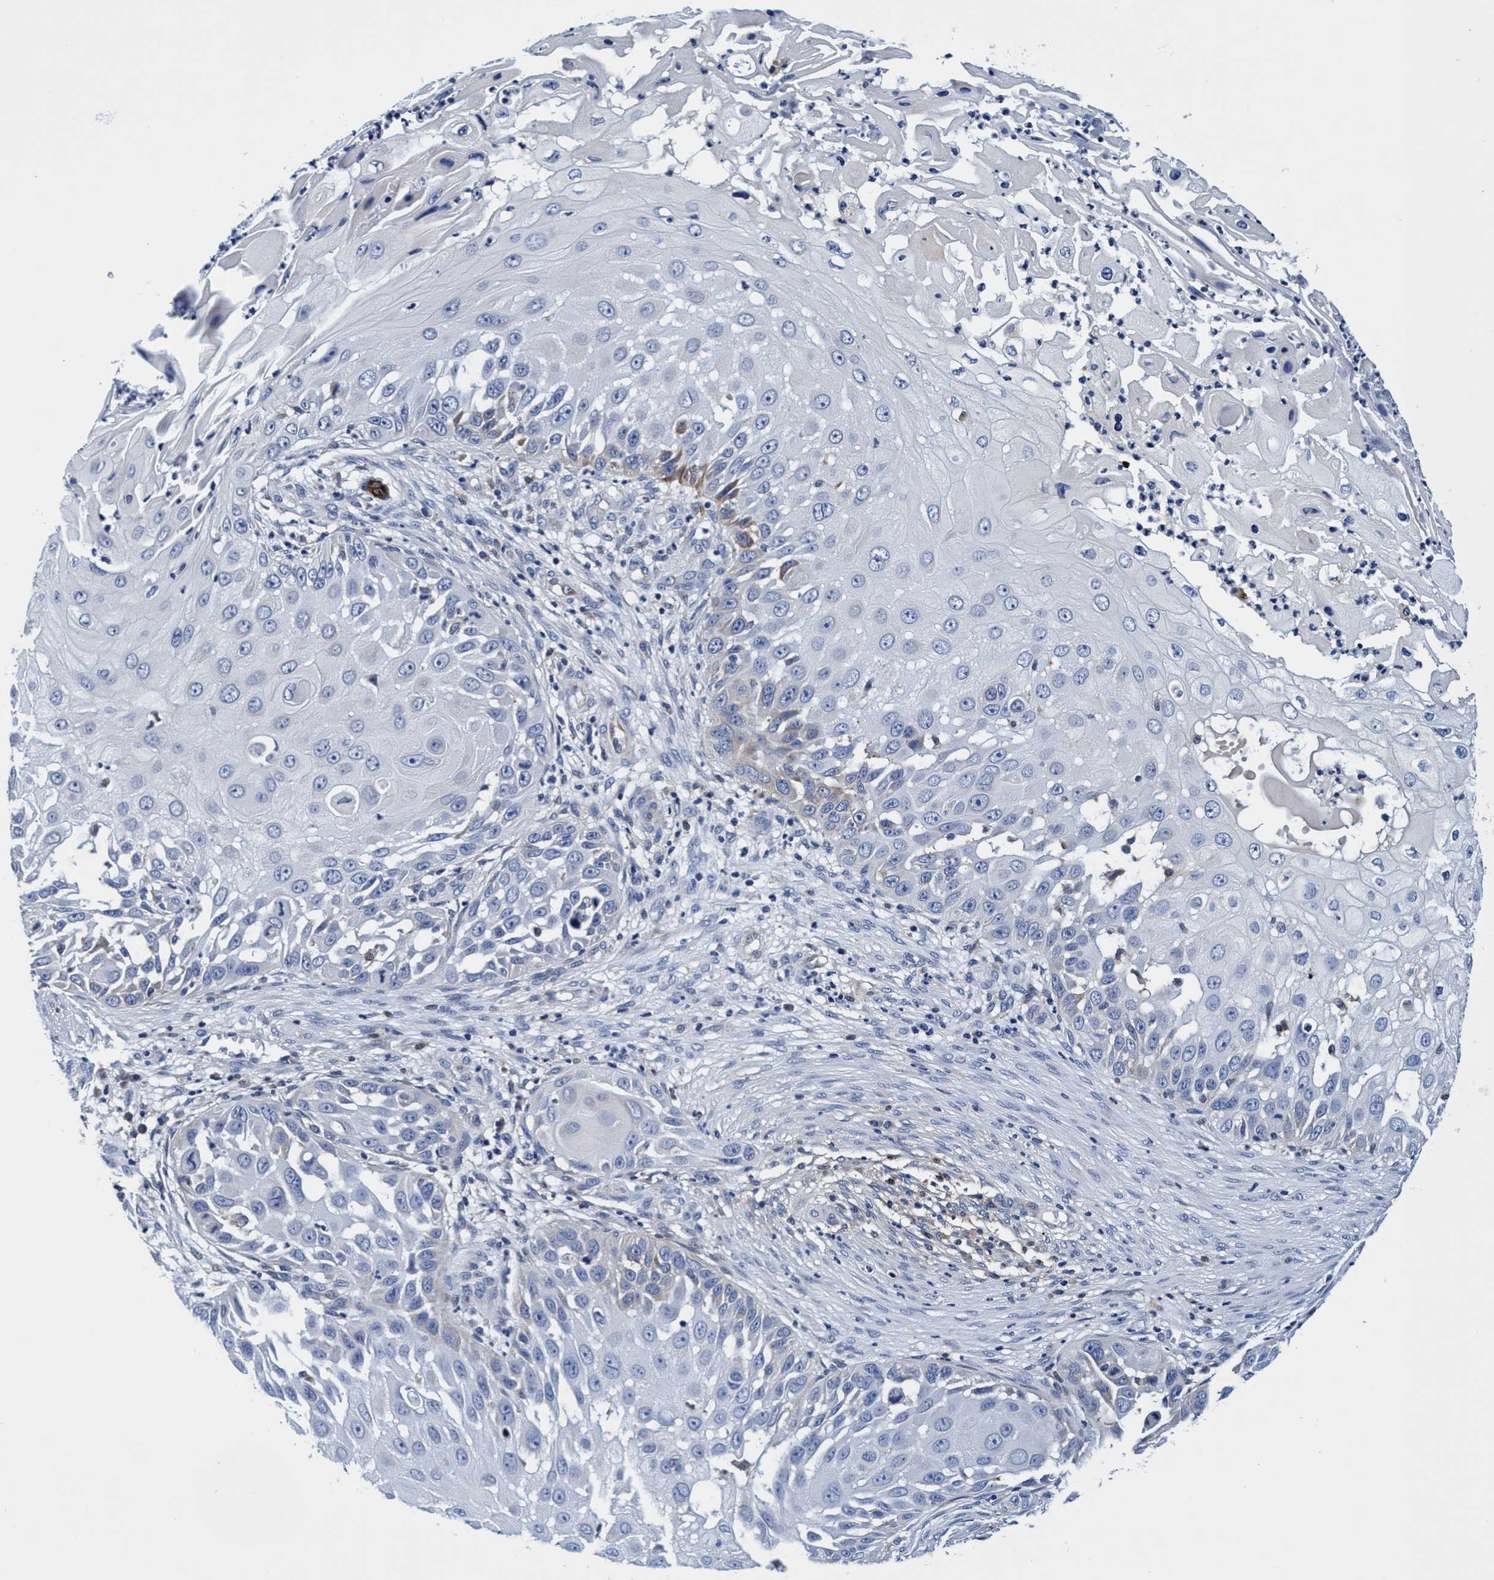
{"staining": {"intensity": "weak", "quantity": "<25%", "location": "cytoplasmic/membranous"}, "tissue": "skin cancer", "cell_type": "Tumor cells", "image_type": "cancer", "snomed": [{"axis": "morphology", "description": "Squamous cell carcinoma, NOS"}, {"axis": "topography", "description": "Skin"}], "caption": "A photomicrograph of squamous cell carcinoma (skin) stained for a protein exhibits no brown staining in tumor cells.", "gene": "UBALD2", "patient": {"sex": "female", "age": 44}}